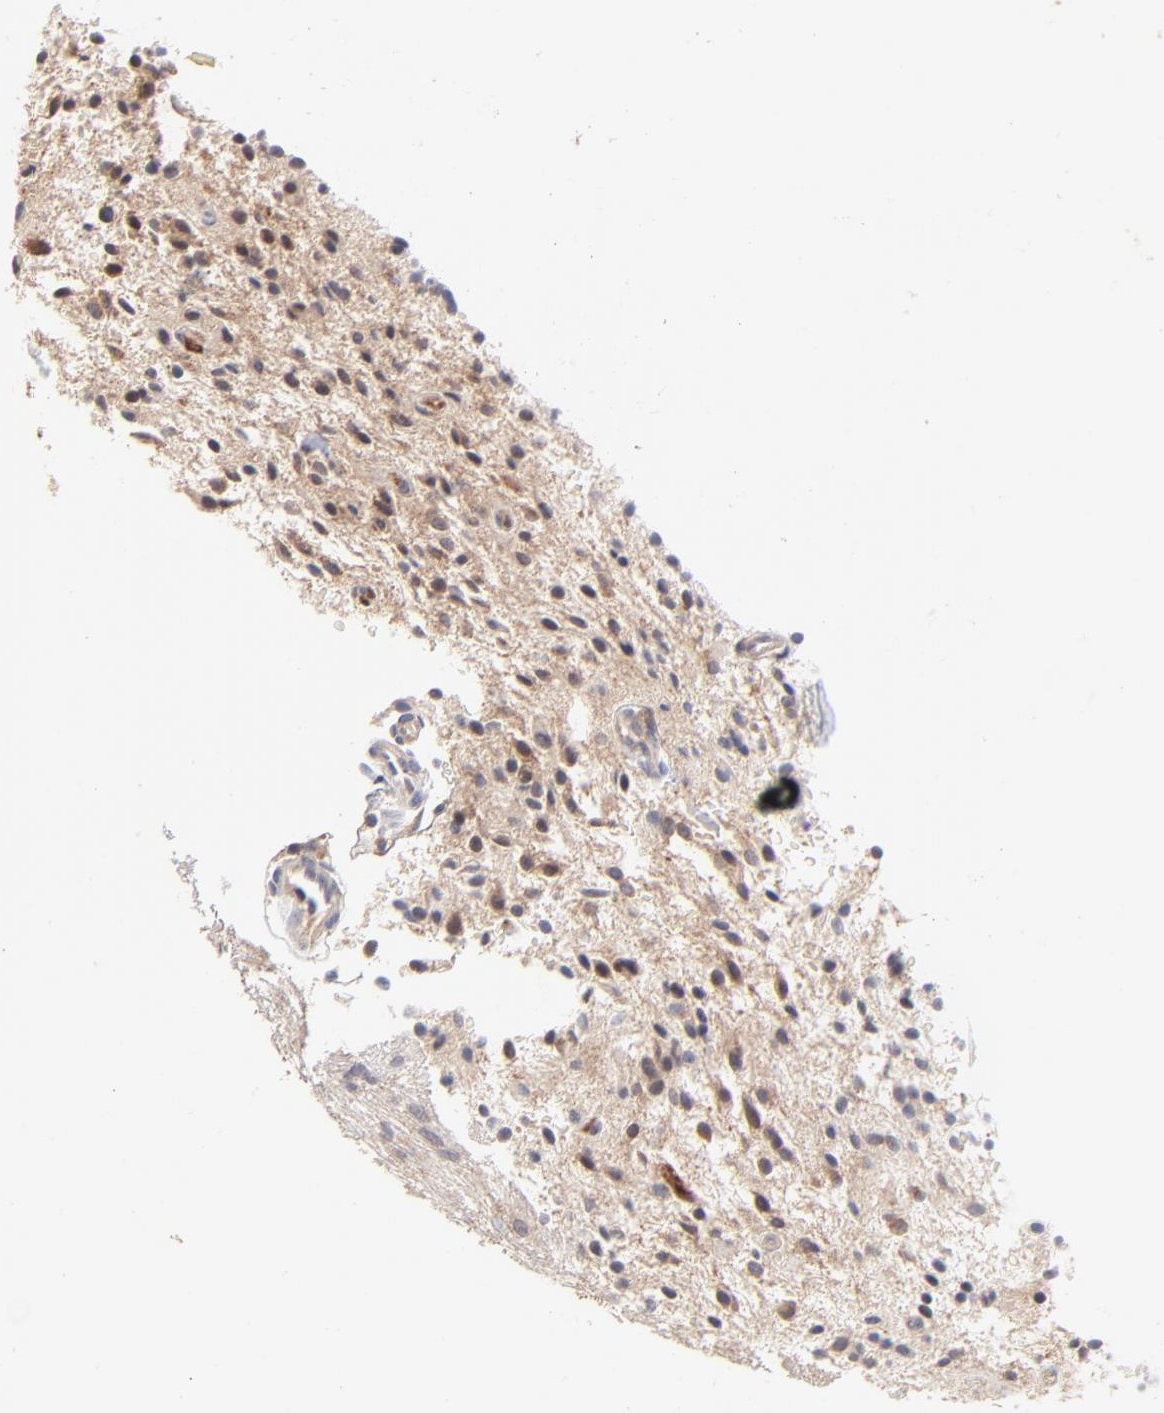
{"staining": {"intensity": "moderate", "quantity": ">75%", "location": "cytoplasmic/membranous"}, "tissue": "glioma", "cell_type": "Tumor cells", "image_type": "cancer", "snomed": [{"axis": "morphology", "description": "Glioma, malignant, NOS"}, {"axis": "topography", "description": "Cerebellum"}], "caption": "Immunohistochemistry (IHC) (DAB (3,3'-diaminobenzidine)) staining of human glioma displays moderate cytoplasmic/membranous protein expression in approximately >75% of tumor cells.", "gene": "IVNS1ABP", "patient": {"sex": "female", "age": 10}}